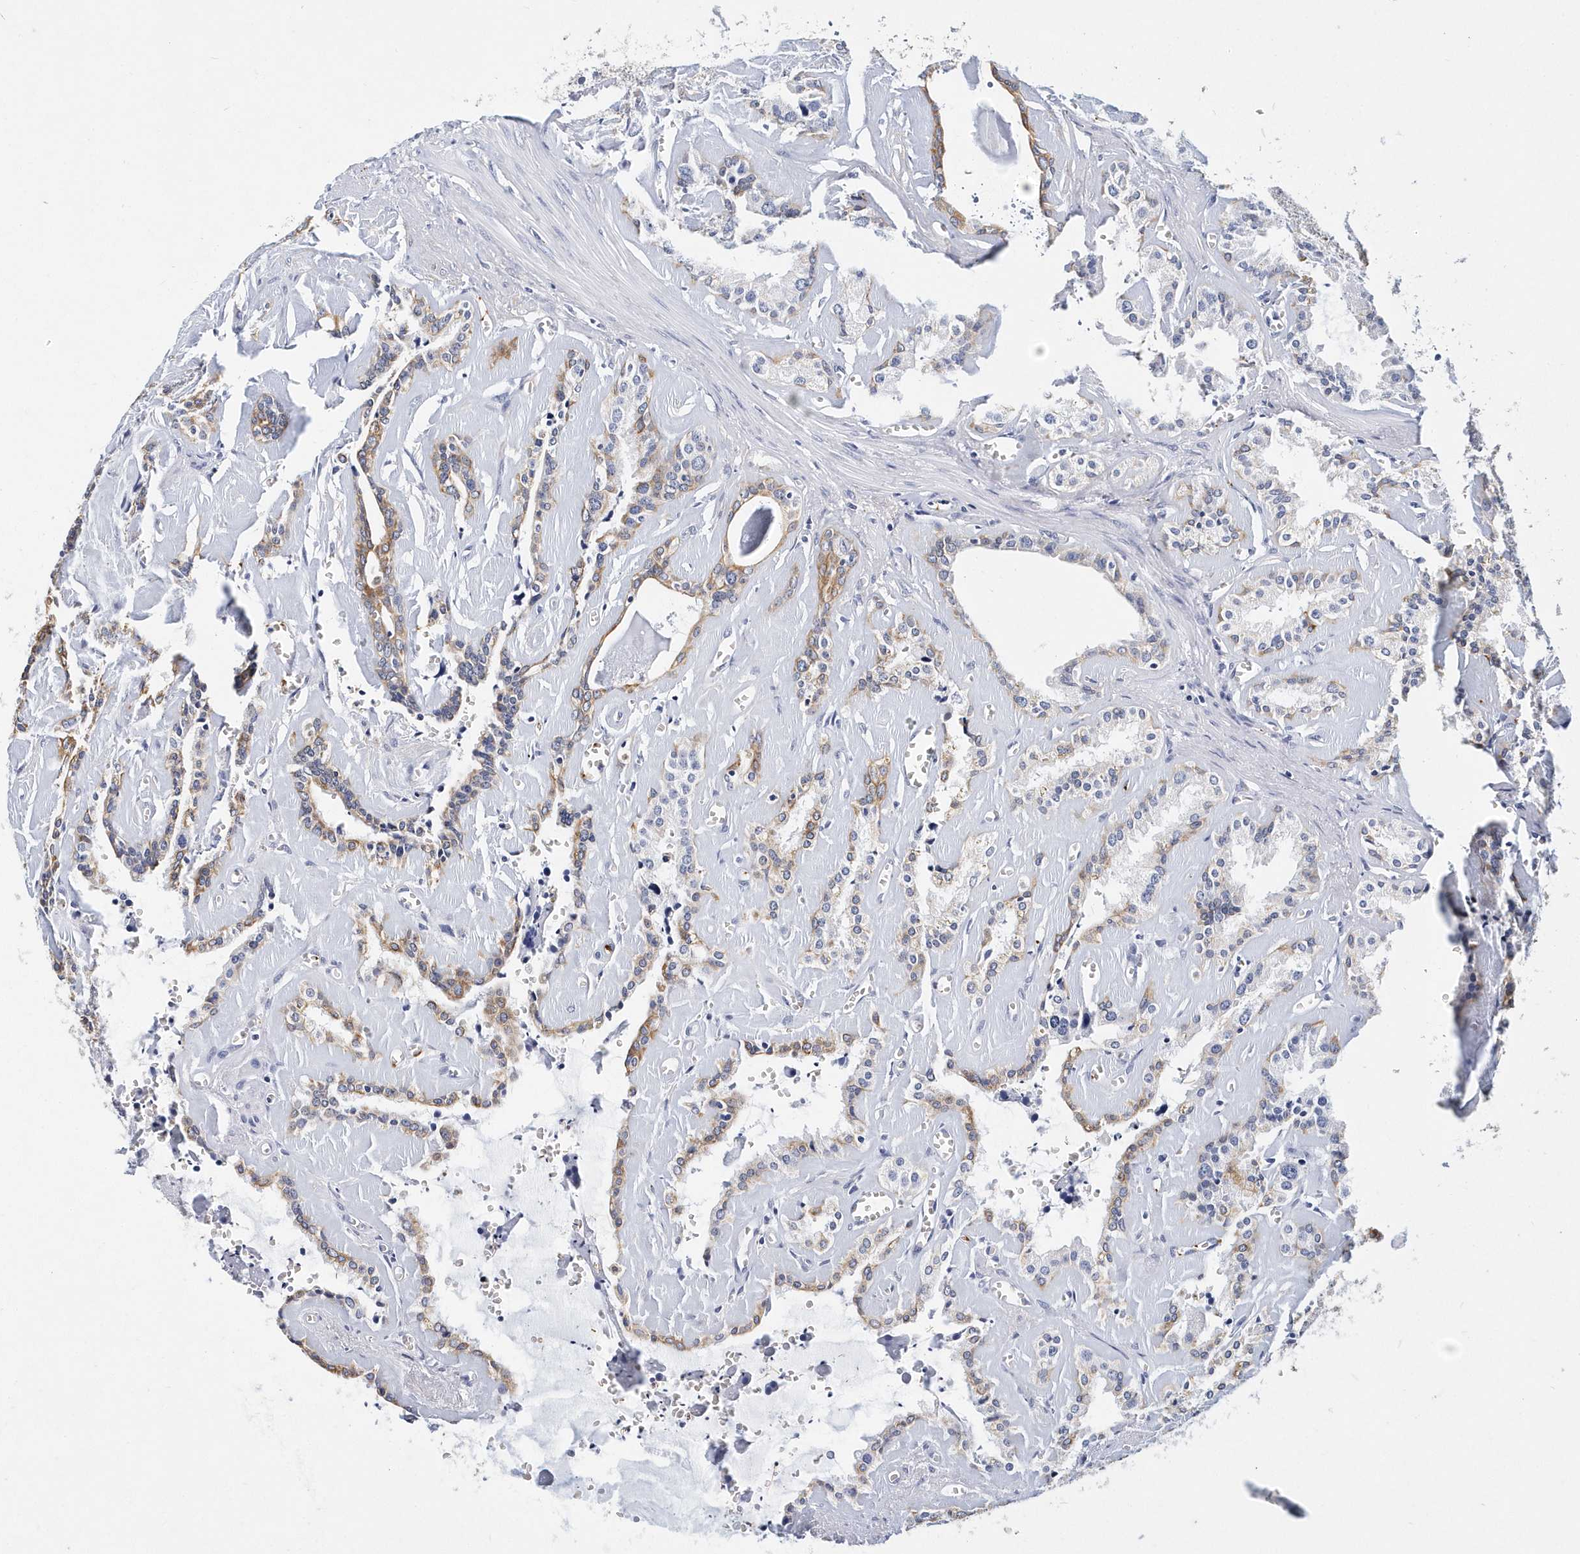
{"staining": {"intensity": "moderate", "quantity": "25%-75%", "location": "cytoplasmic/membranous"}, "tissue": "seminal vesicle", "cell_type": "Glandular cells", "image_type": "normal", "snomed": [{"axis": "morphology", "description": "Normal tissue, NOS"}, {"axis": "topography", "description": "Prostate"}, {"axis": "topography", "description": "Seminal veicle"}], "caption": "Immunohistochemistry (DAB) staining of benign seminal vesicle reveals moderate cytoplasmic/membranous protein staining in about 25%-75% of glandular cells.", "gene": "ITGA2B", "patient": {"sex": "male", "age": 59}}